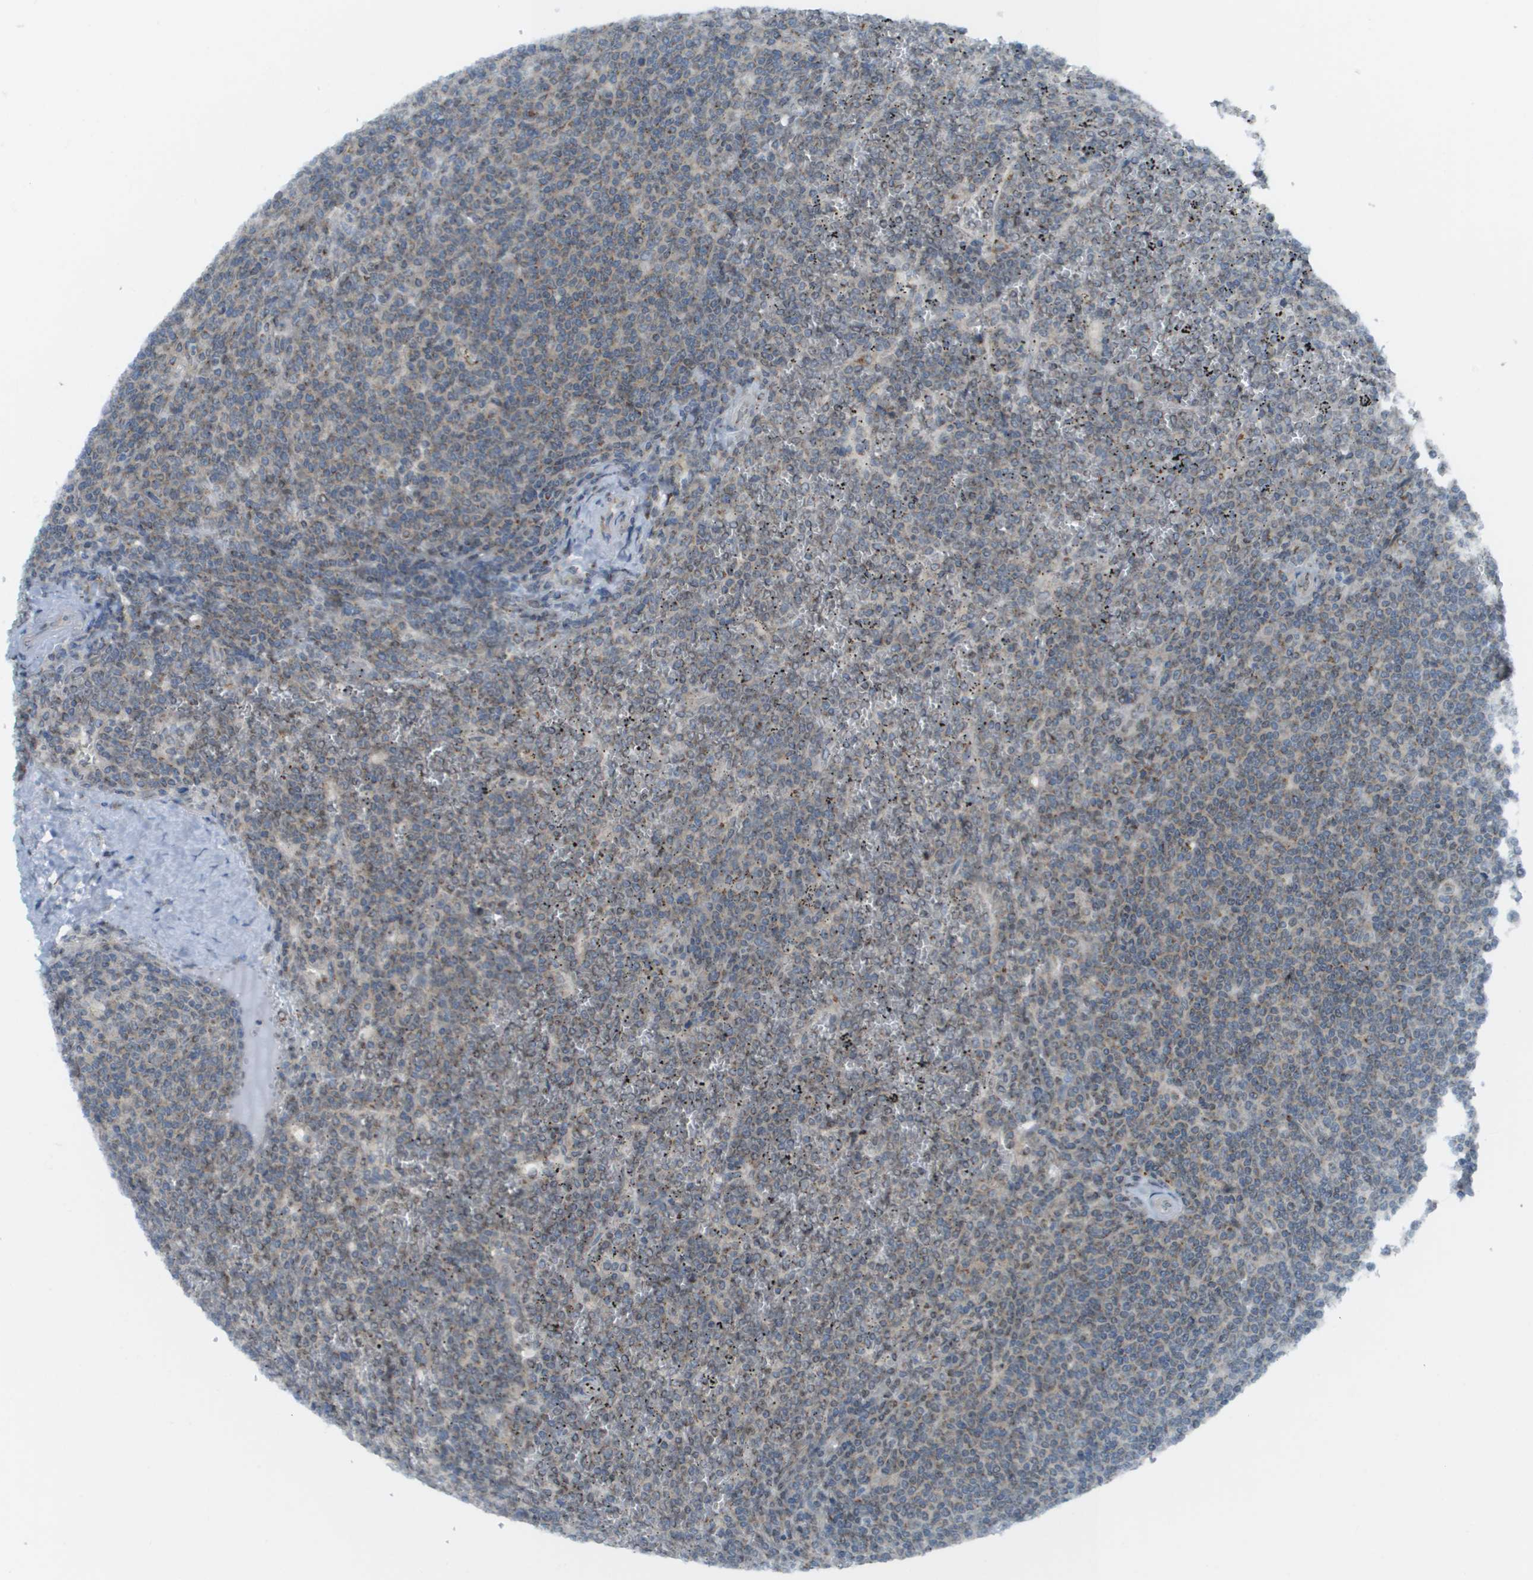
{"staining": {"intensity": "weak", "quantity": "25%-75%", "location": "cytoplasmic/membranous"}, "tissue": "lymphoma", "cell_type": "Tumor cells", "image_type": "cancer", "snomed": [{"axis": "morphology", "description": "Malignant lymphoma, non-Hodgkin's type, Low grade"}, {"axis": "topography", "description": "Spleen"}], "caption": "Lymphoma tissue exhibits weak cytoplasmic/membranous positivity in approximately 25%-75% of tumor cells", "gene": "EVC", "patient": {"sex": "female", "age": 19}}